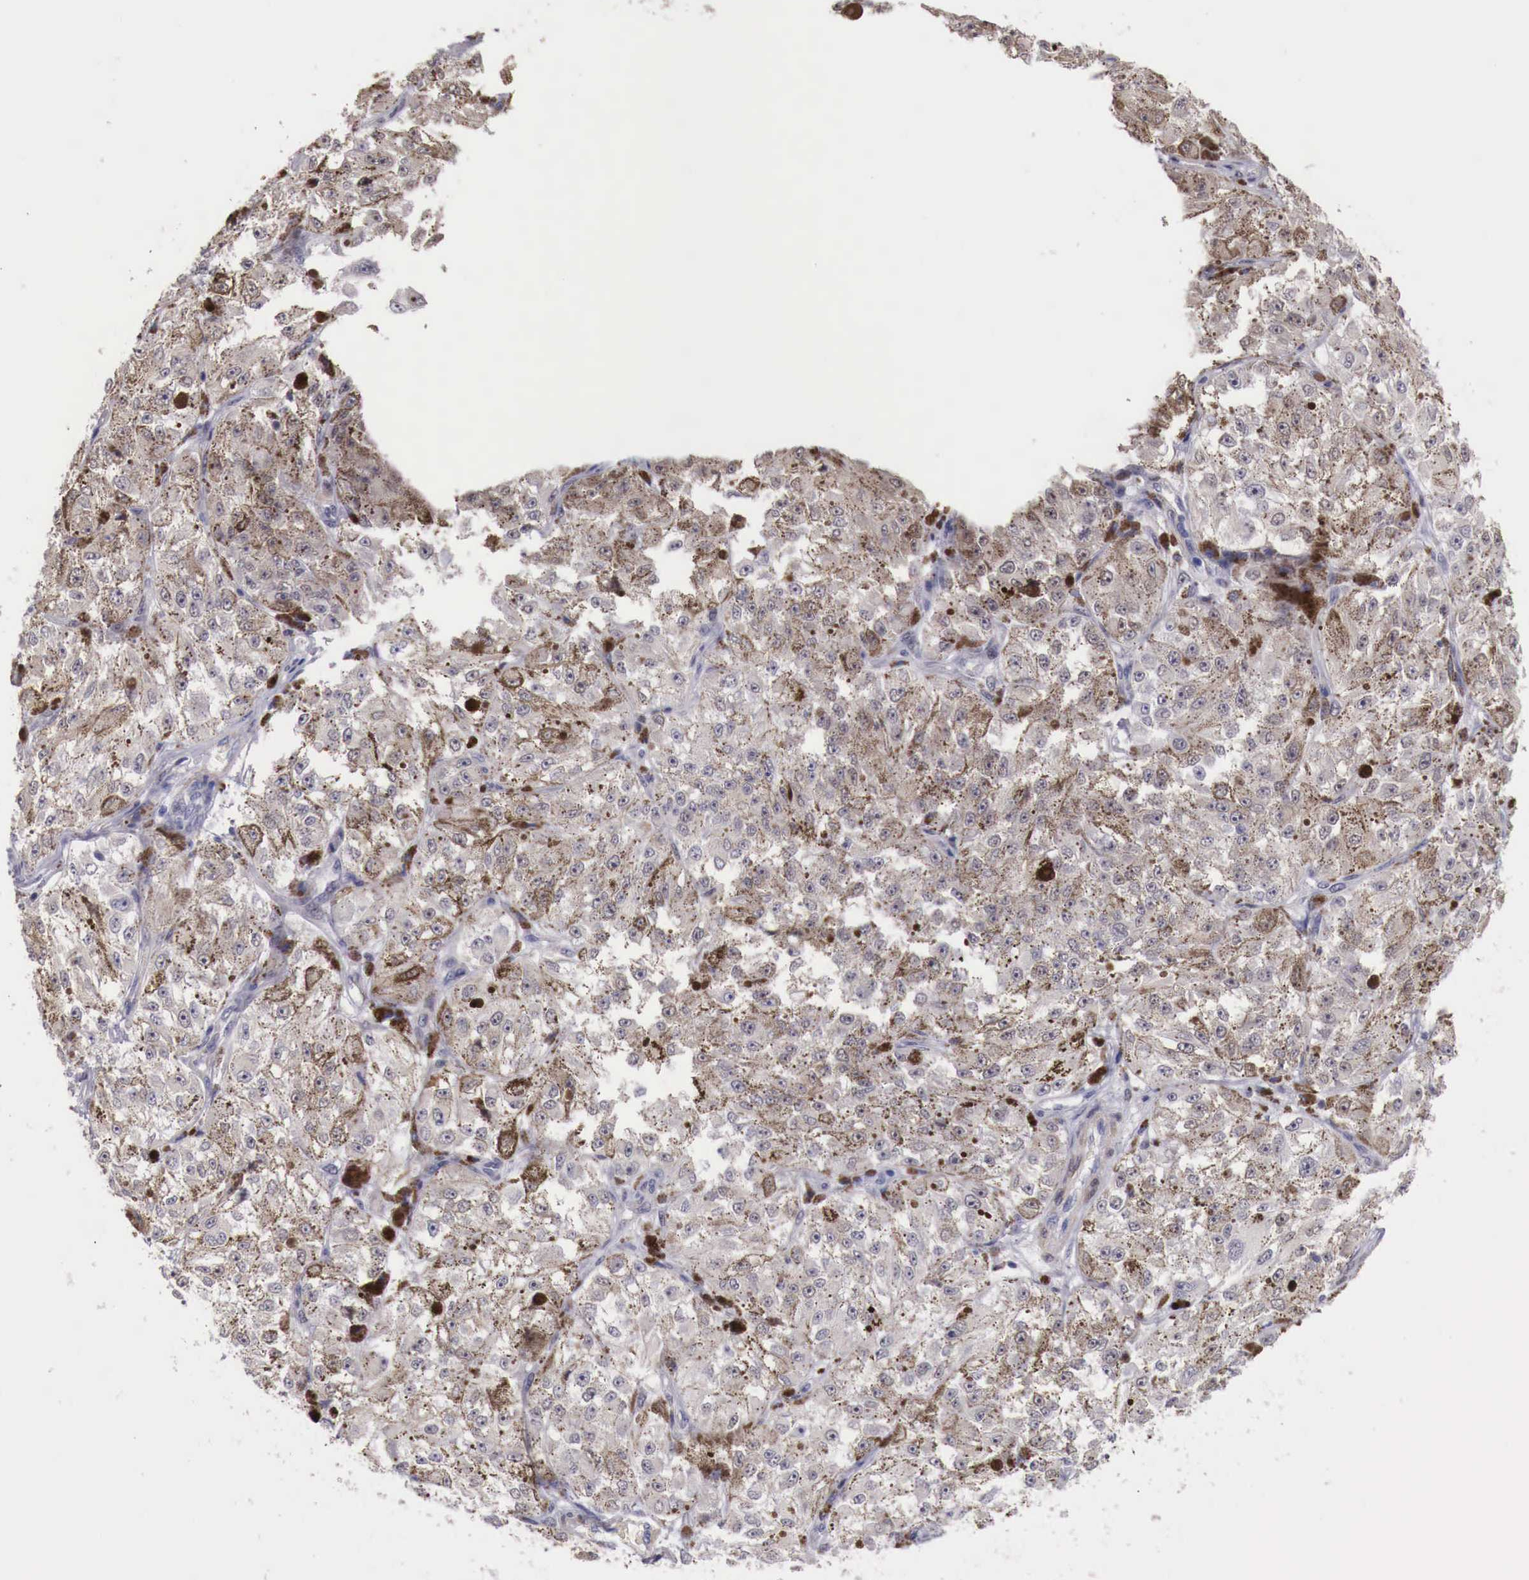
{"staining": {"intensity": "moderate", "quantity": "<25%", "location": "cytoplasmic/membranous"}, "tissue": "melanoma", "cell_type": "Tumor cells", "image_type": "cancer", "snomed": [{"axis": "morphology", "description": "Malignant melanoma, NOS"}, {"axis": "topography", "description": "Skin"}], "caption": "Malignant melanoma stained with a brown dye displays moderate cytoplasmic/membranous positive expression in approximately <25% of tumor cells.", "gene": "ENOX2", "patient": {"sex": "male", "age": 67}}